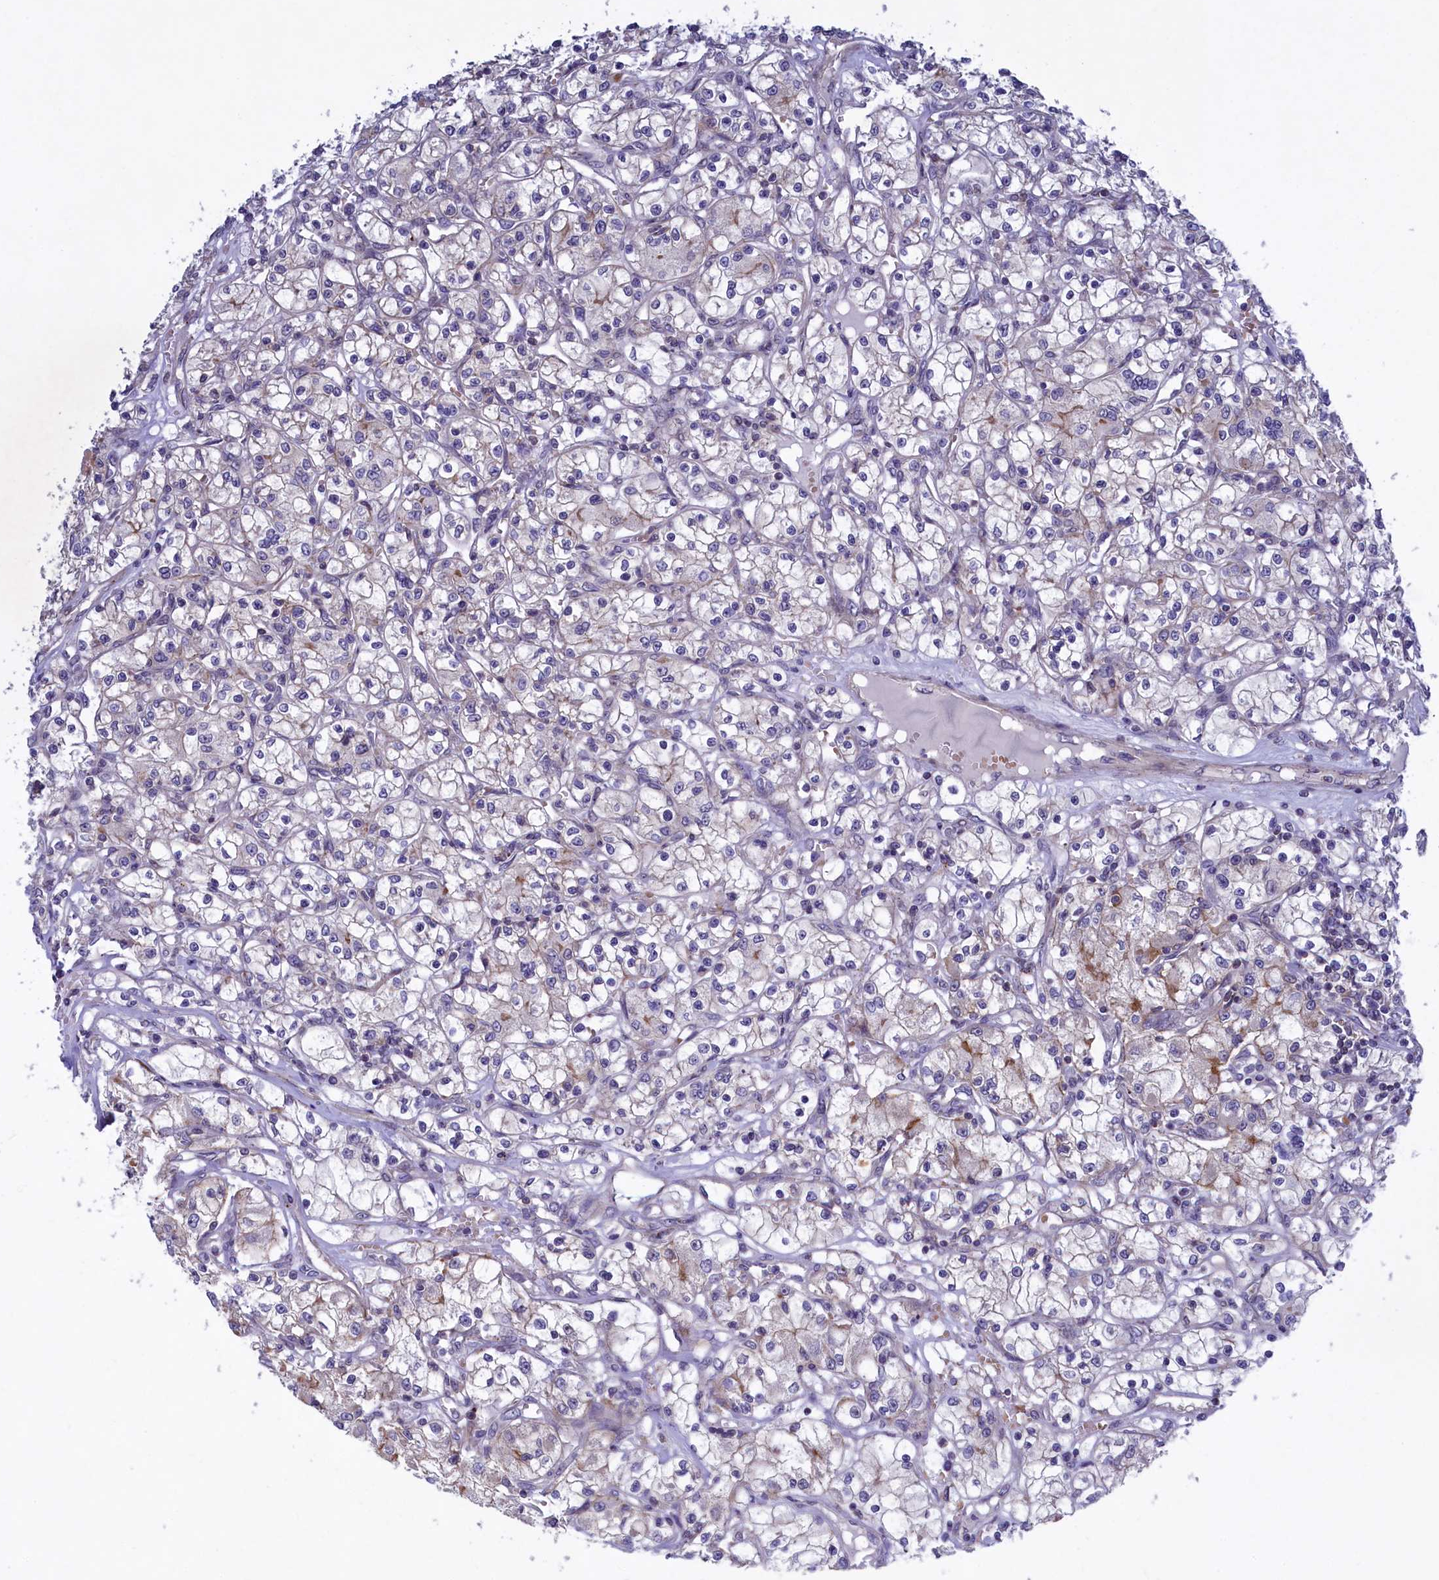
{"staining": {"intensity": "negative", "quantity": "none", "location": "none"}, "tissue": "renal cancer", "cell_type": "Tumor cells", "image_type": "cancer", "snomed": [{"axis": "morphology", "description": "Adenocarcinoma, NOS"}, {"axis": "topography", "description": "Kidney"}], "caption": "The IHC image has no significant positivity in tumor cells of renal cancer (adenocarcinoma) tissue.", "gene": "HYKK", "patient": {"sex": "female", "age": 59}}